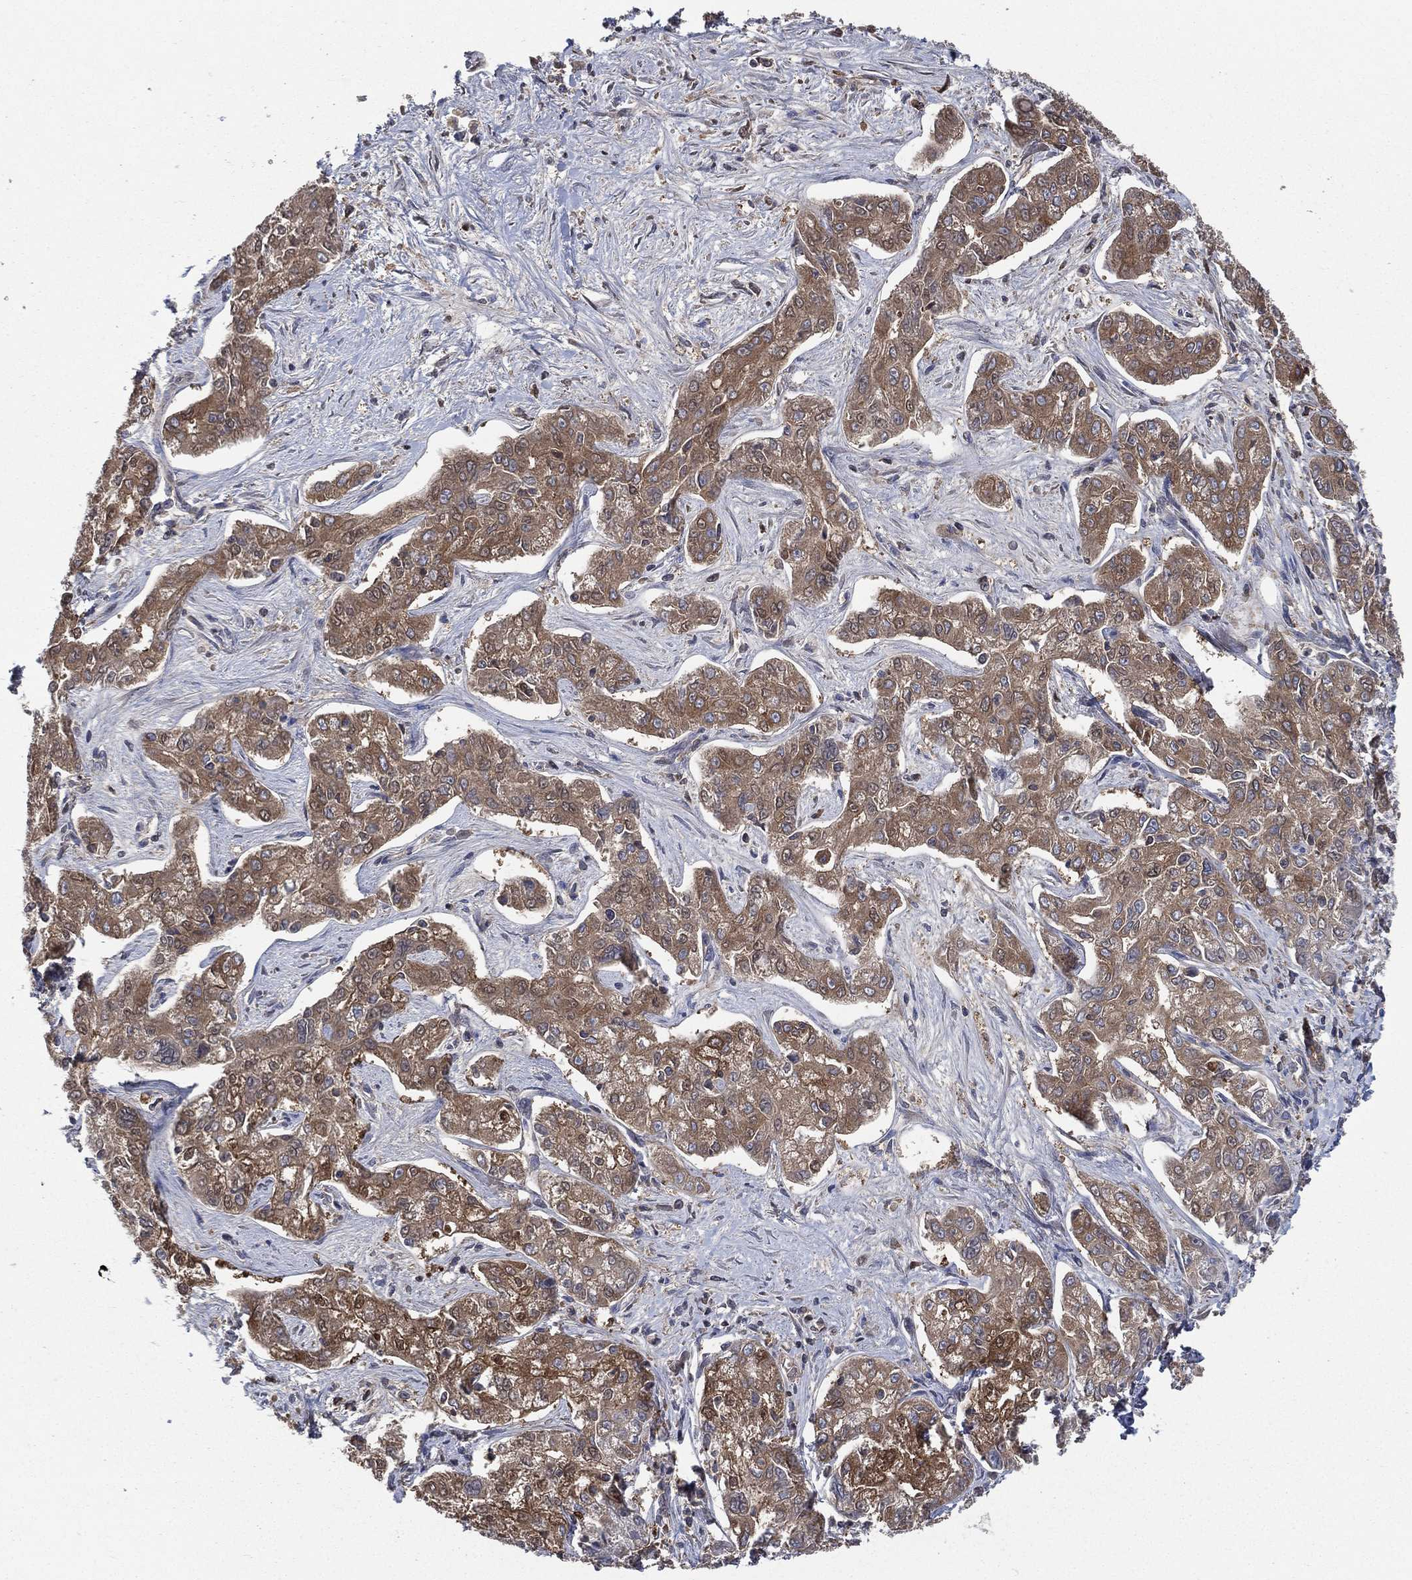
{"staining": {"intensity": "moderate", "quantity": ">75%", "location": "cytoplasmic/membranous"}, "tissue": "liver cancer", "cell_type": "Tumor cells", "image_type": "cancer", "snomed": [{"axis": "morphology", "description": "Cholangiocarcinoma"}, {"axis": "topography", "description": "Liver"}], "caption": "Moderate cytoplasmic/membranous positivity for a protein is identified in approximately >75% of tumor cells of liver cholangiocarcinoma using immunohistochemistry (IHC).", "gene": "SMPD3", "patient": {"sex": "female", "age": 47}}